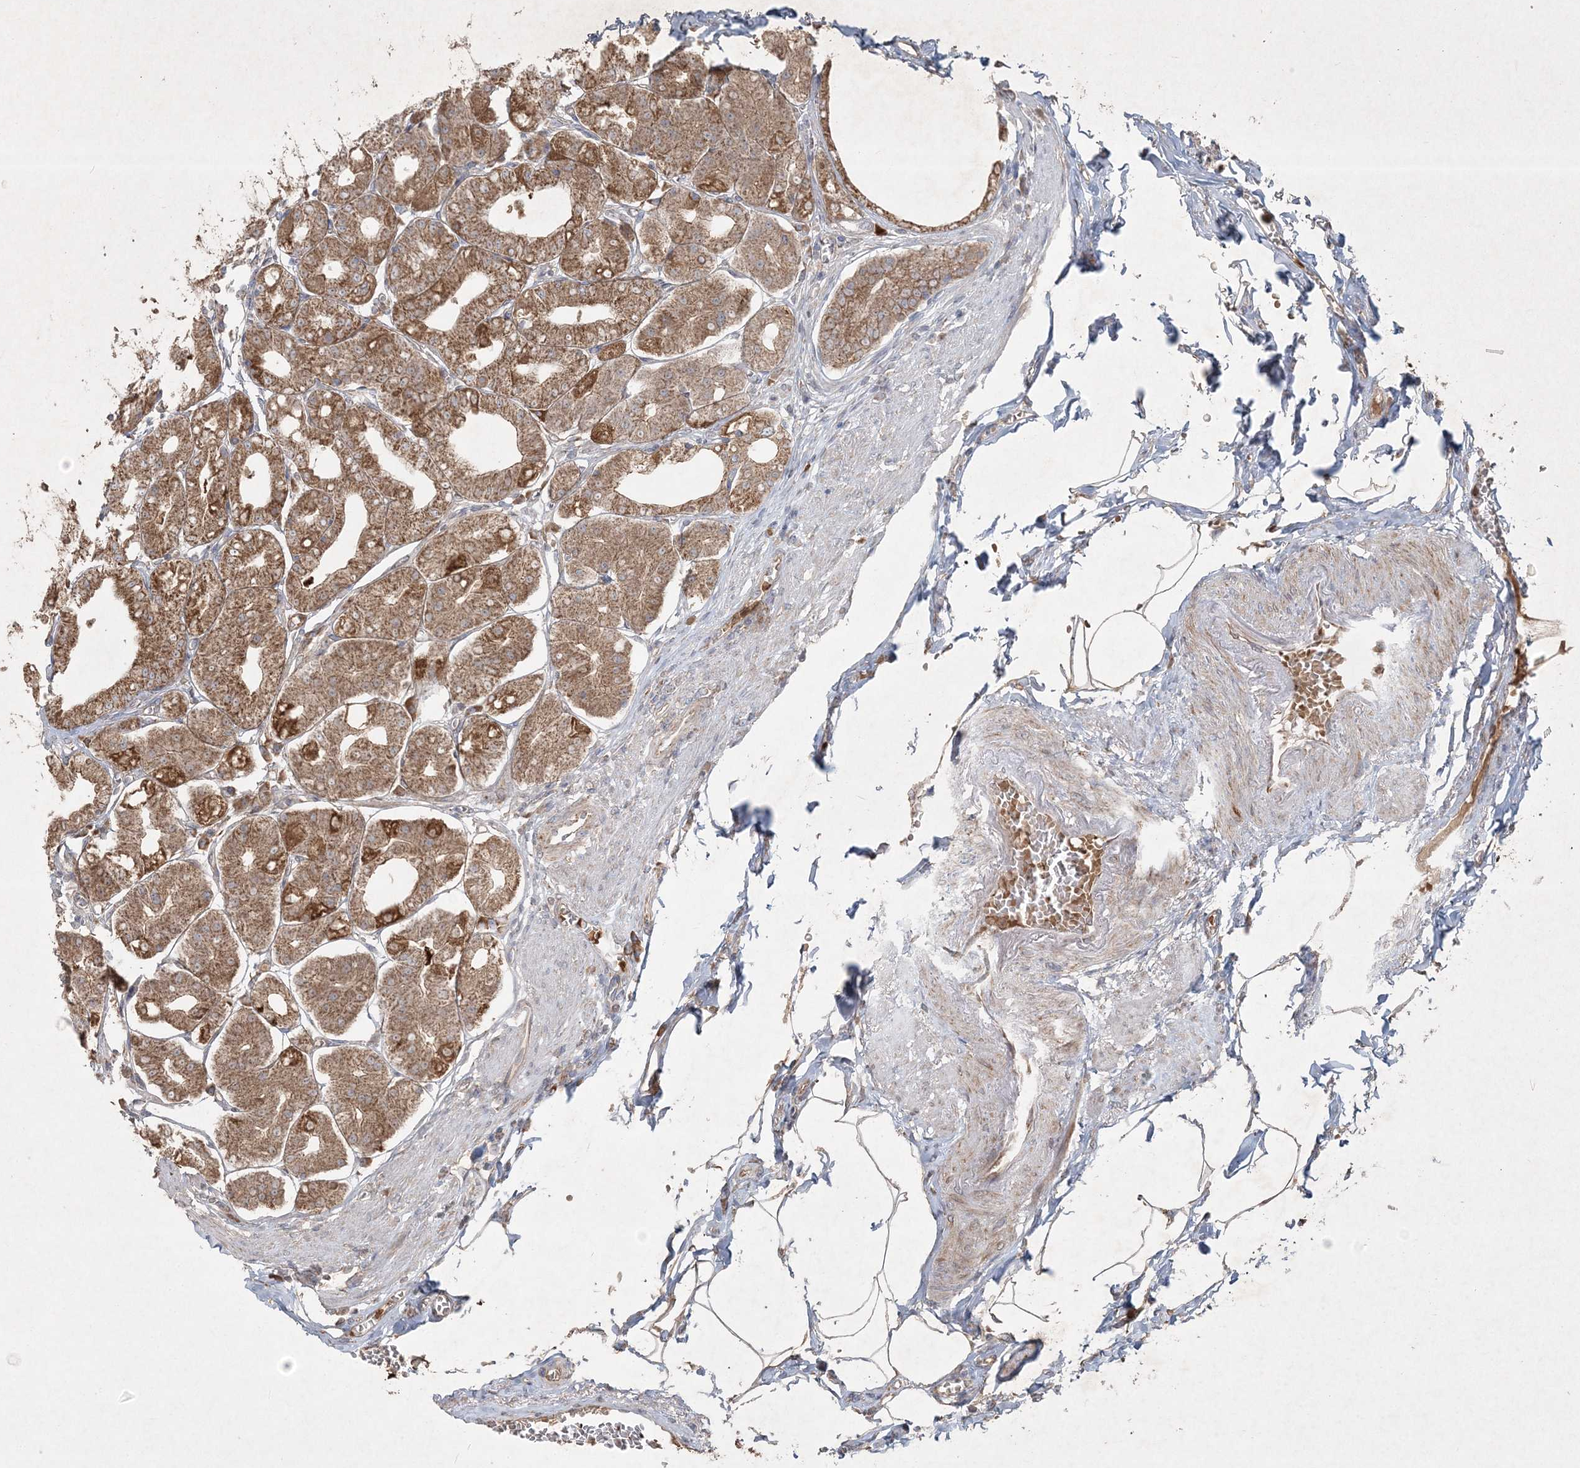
{"staining": {"intensity": "strong", "quantity": ">75%", "location": "cytoplasmic/membranous"}, "tissue": "stomach", "cell_type": "Glandular cells", "image_type": "normal", "snomed": [{"axis": "morphology", "description": "Normal tissue, NOS"}, {"axis": "topography", "description": "Stomach, lower"}], "caption": "A brown stain highlights strong cytoplasmic/membranous expression of a protein in glandular cells of benign stomach. The staining is performed using DAB brown chromogen to label protein expression. The nuclei are counter-stained blue using hematoxylin.", "gene": "LRPPRC", "patient": {"sex": "male", "age": 71}}